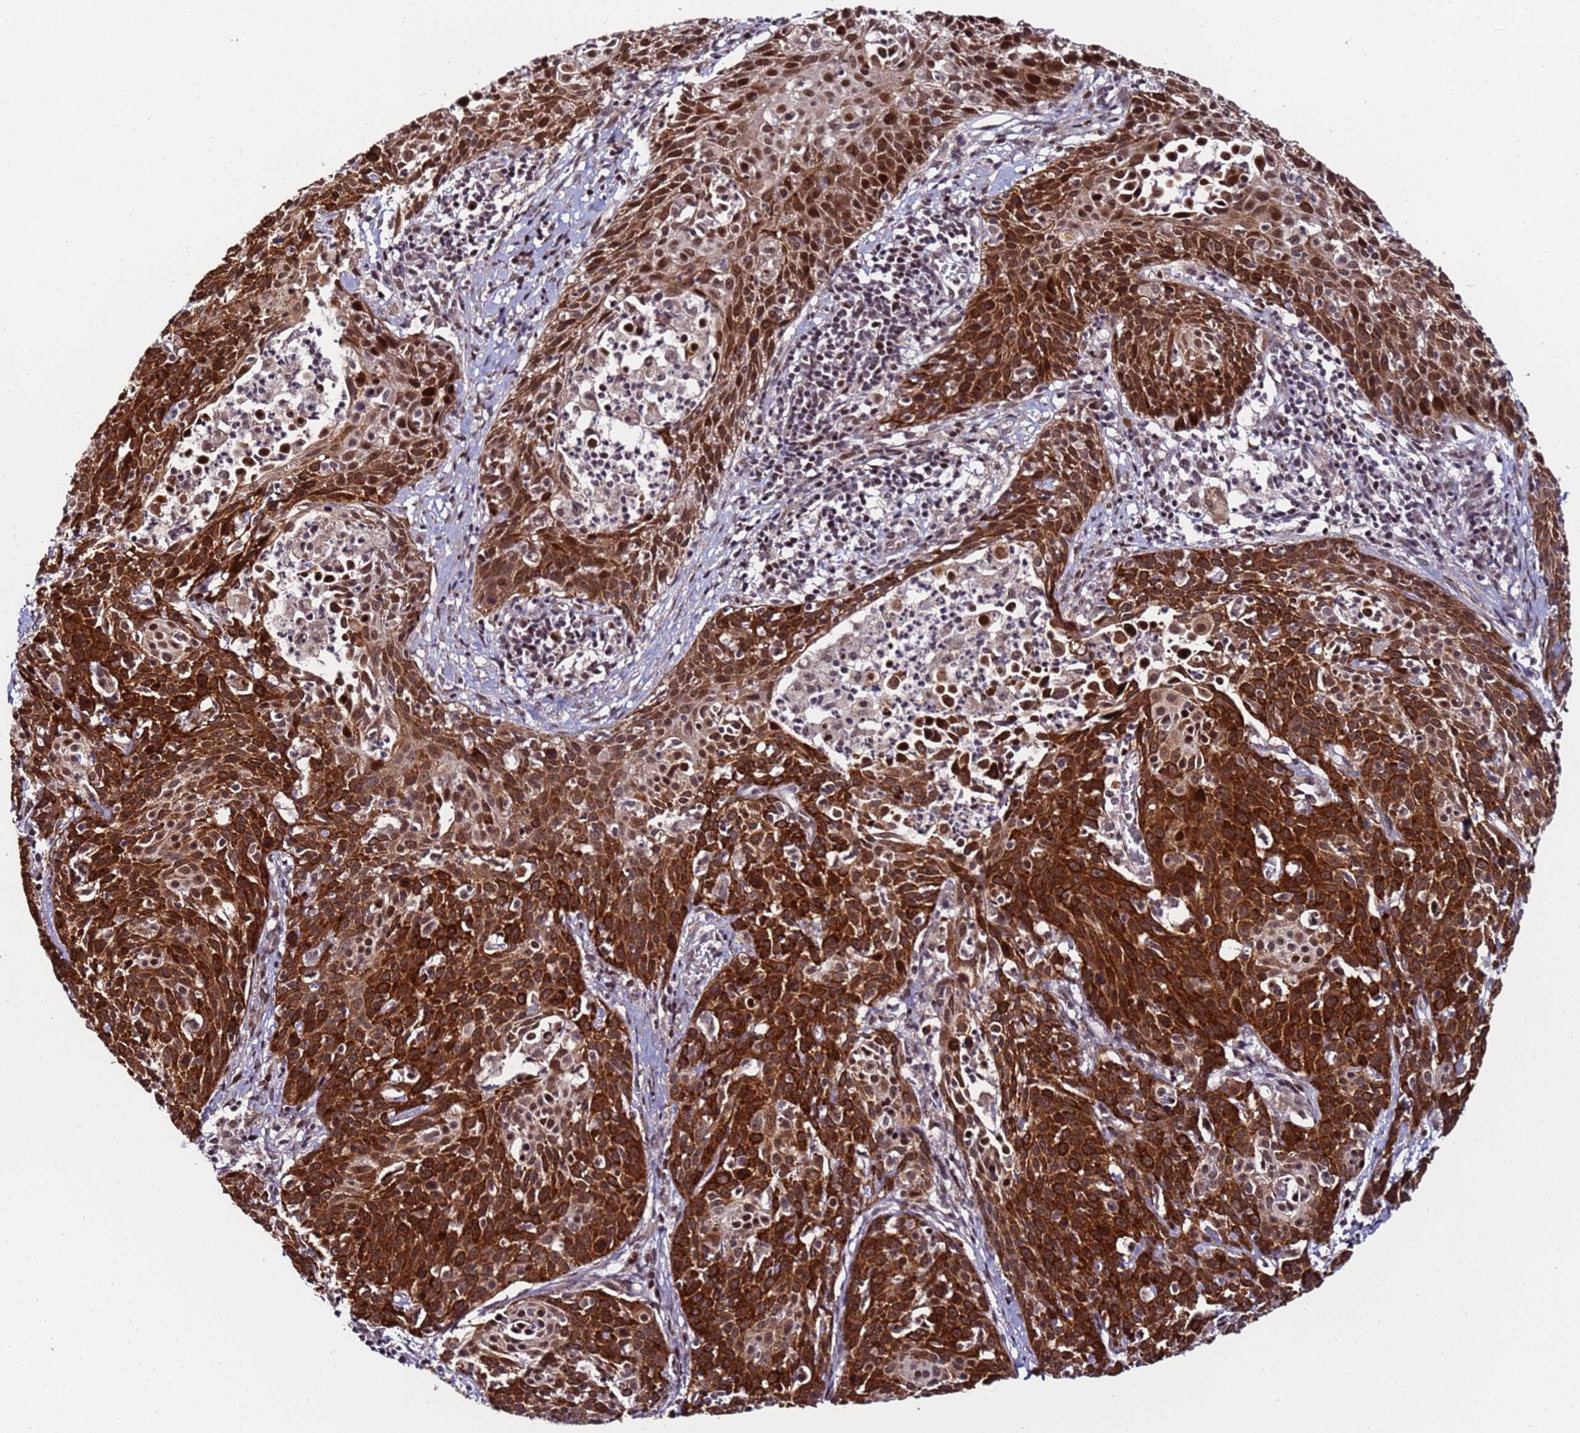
{"staining": {"intensity": "moderate", "quantity": ">75%", "location": "cytoplasmic/membranous,nuclear"}, "tissue": "cervical cancer", "cell_type": "Tumor cells", "image_type": "cancer", "snomed": [{"axis": "morphology", "description": "Squamous cell carcinoma, NOS"}, {"axis": "topography", "description": "Cervix"}], "caption": "Cervical cancer stained with immunohistochemistry shows moderate cytoplasmic/membranous and nuclear expression in approximately >75% of tumor cells. (brown staining indicates protein expression, while blue staining denotes nuclei).", "gene": "PPM1H", "patient": {"sex": "female", "age": 38}}